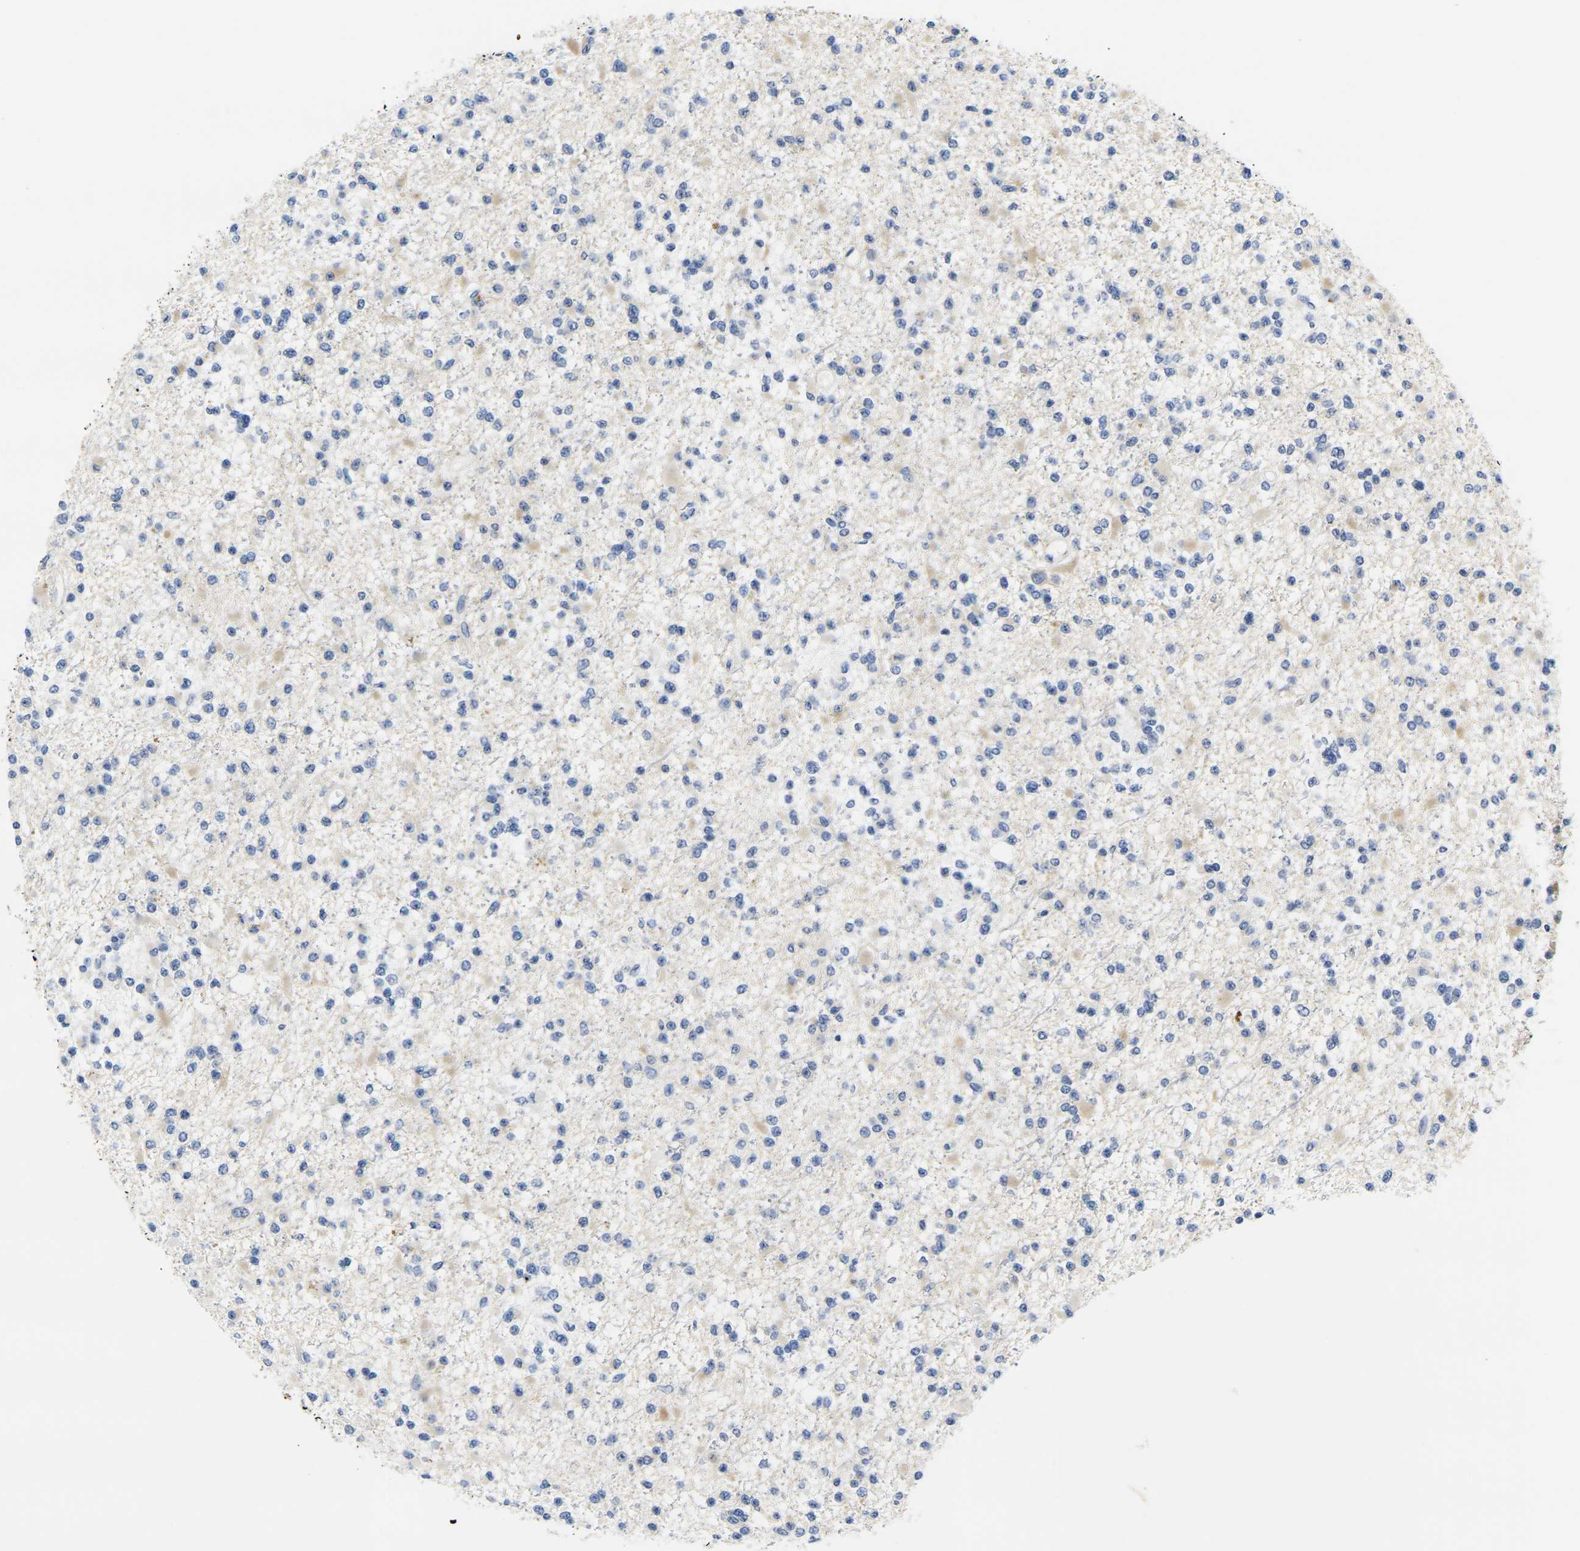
{"staining": {"intensity": "negative", "quantity": "none", "location": "none"}, "tissue": "glioma", "cell_type": "Tumor cells", "image_type": "cancer", "snomed": [{"axis": "morphology", "description": "Glioma, malignant, Low grade"}, {"axis": "topography", "description": "Brain"}], "caption": "The image shows no significant expression in tumor cells of low-grade glioma (malignant).", "gene": "NOCT", "patient": {"sex": "female", "age": 22}}